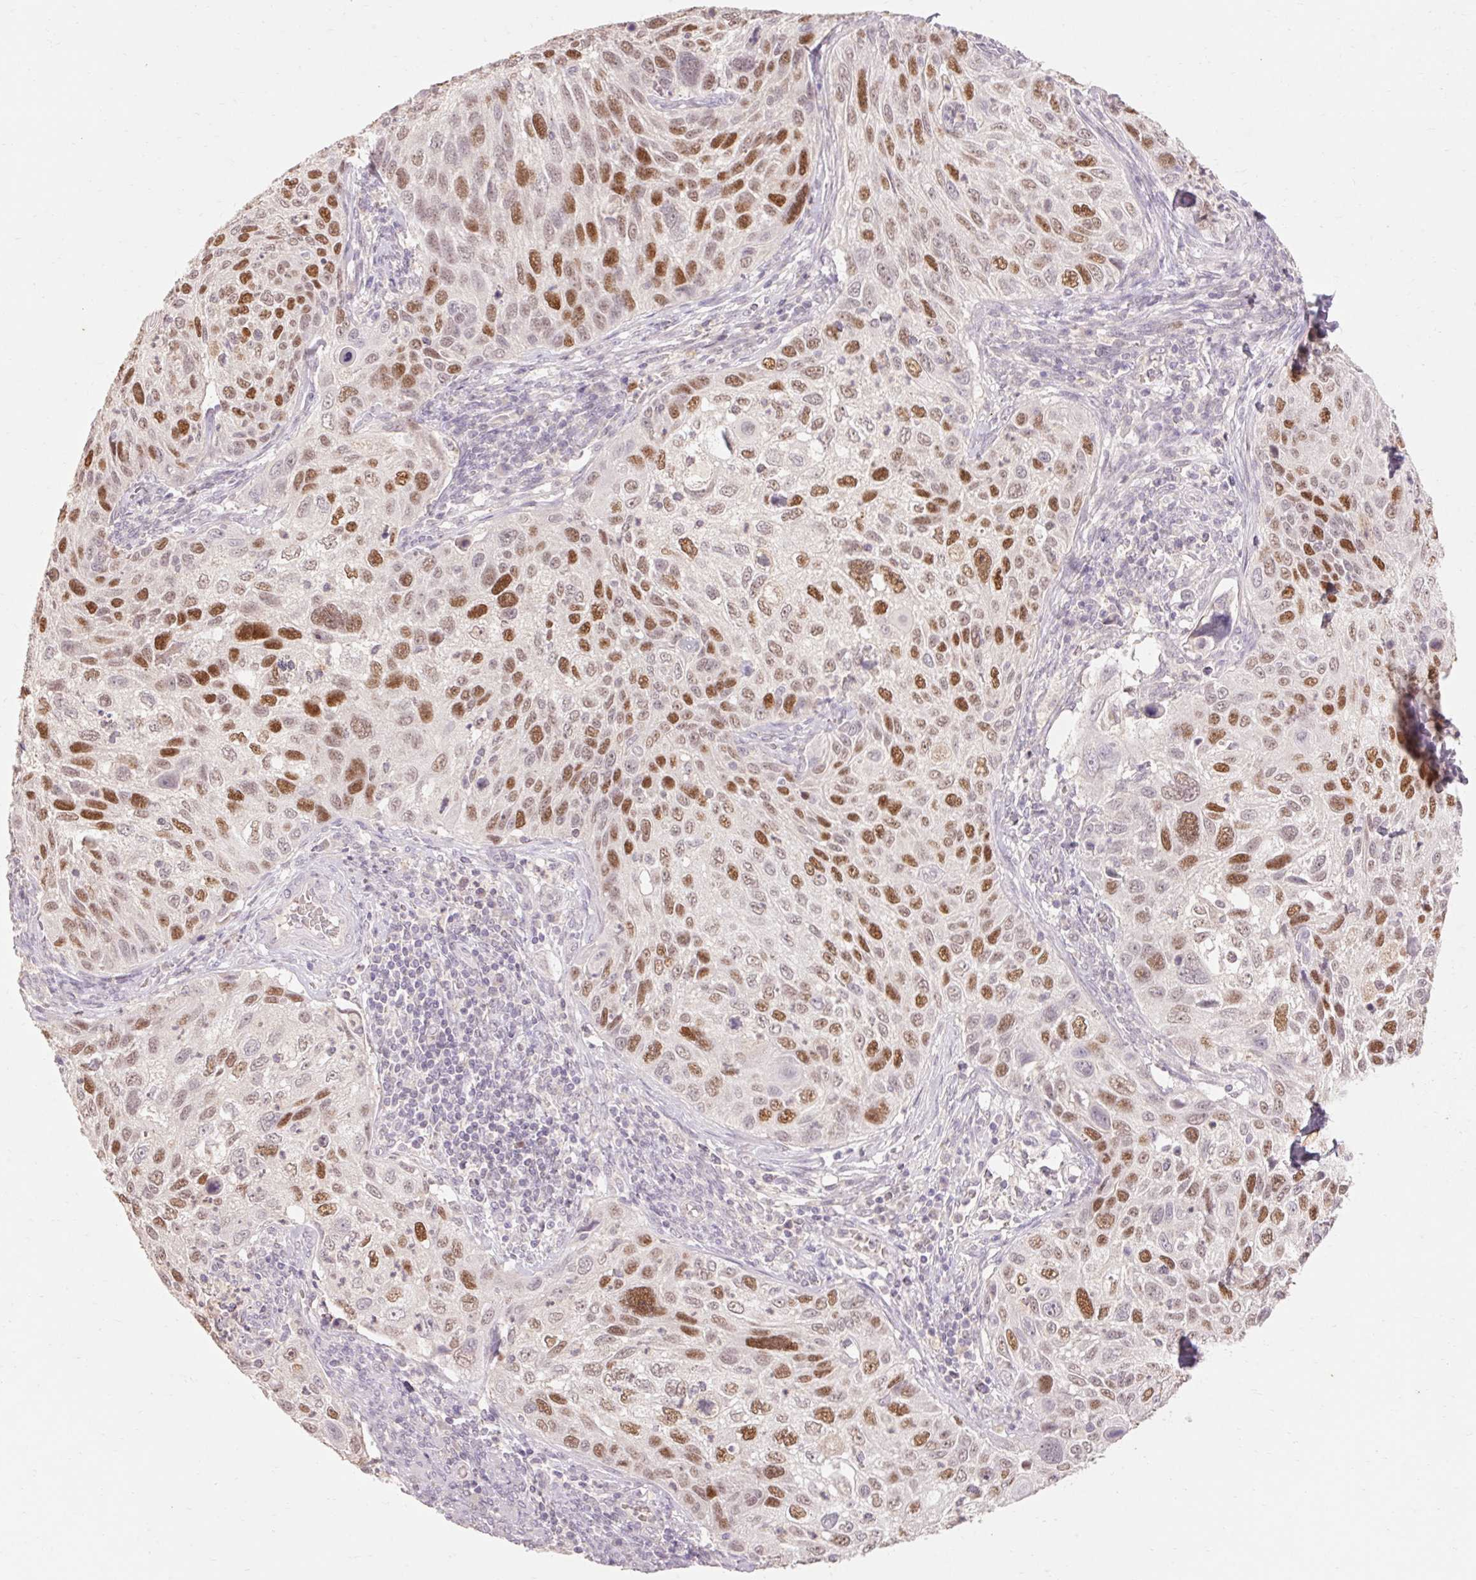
{"staining": {"intensity": "strong", "quantity": "25%-75%", "location": "nuclear"}, "tissue": "cervical cancer", "cell_type": "Tumor cells", "image_type": "cancer", "snomed": [{"axis": "morphology", "description": "Squamous cell carcinoma, NOS"}, {"axis": "topography", "description": "Cervix"}], "caption": "Immunohistochemical staining of cervical cancer displays strong nuclear protein positivity in about 25%-75% of tumor cells. (DAB IHC with brightfield microscopy, high magnification).", "gene": "SKP2", "patient": {"sex": "female", "age": 70}}